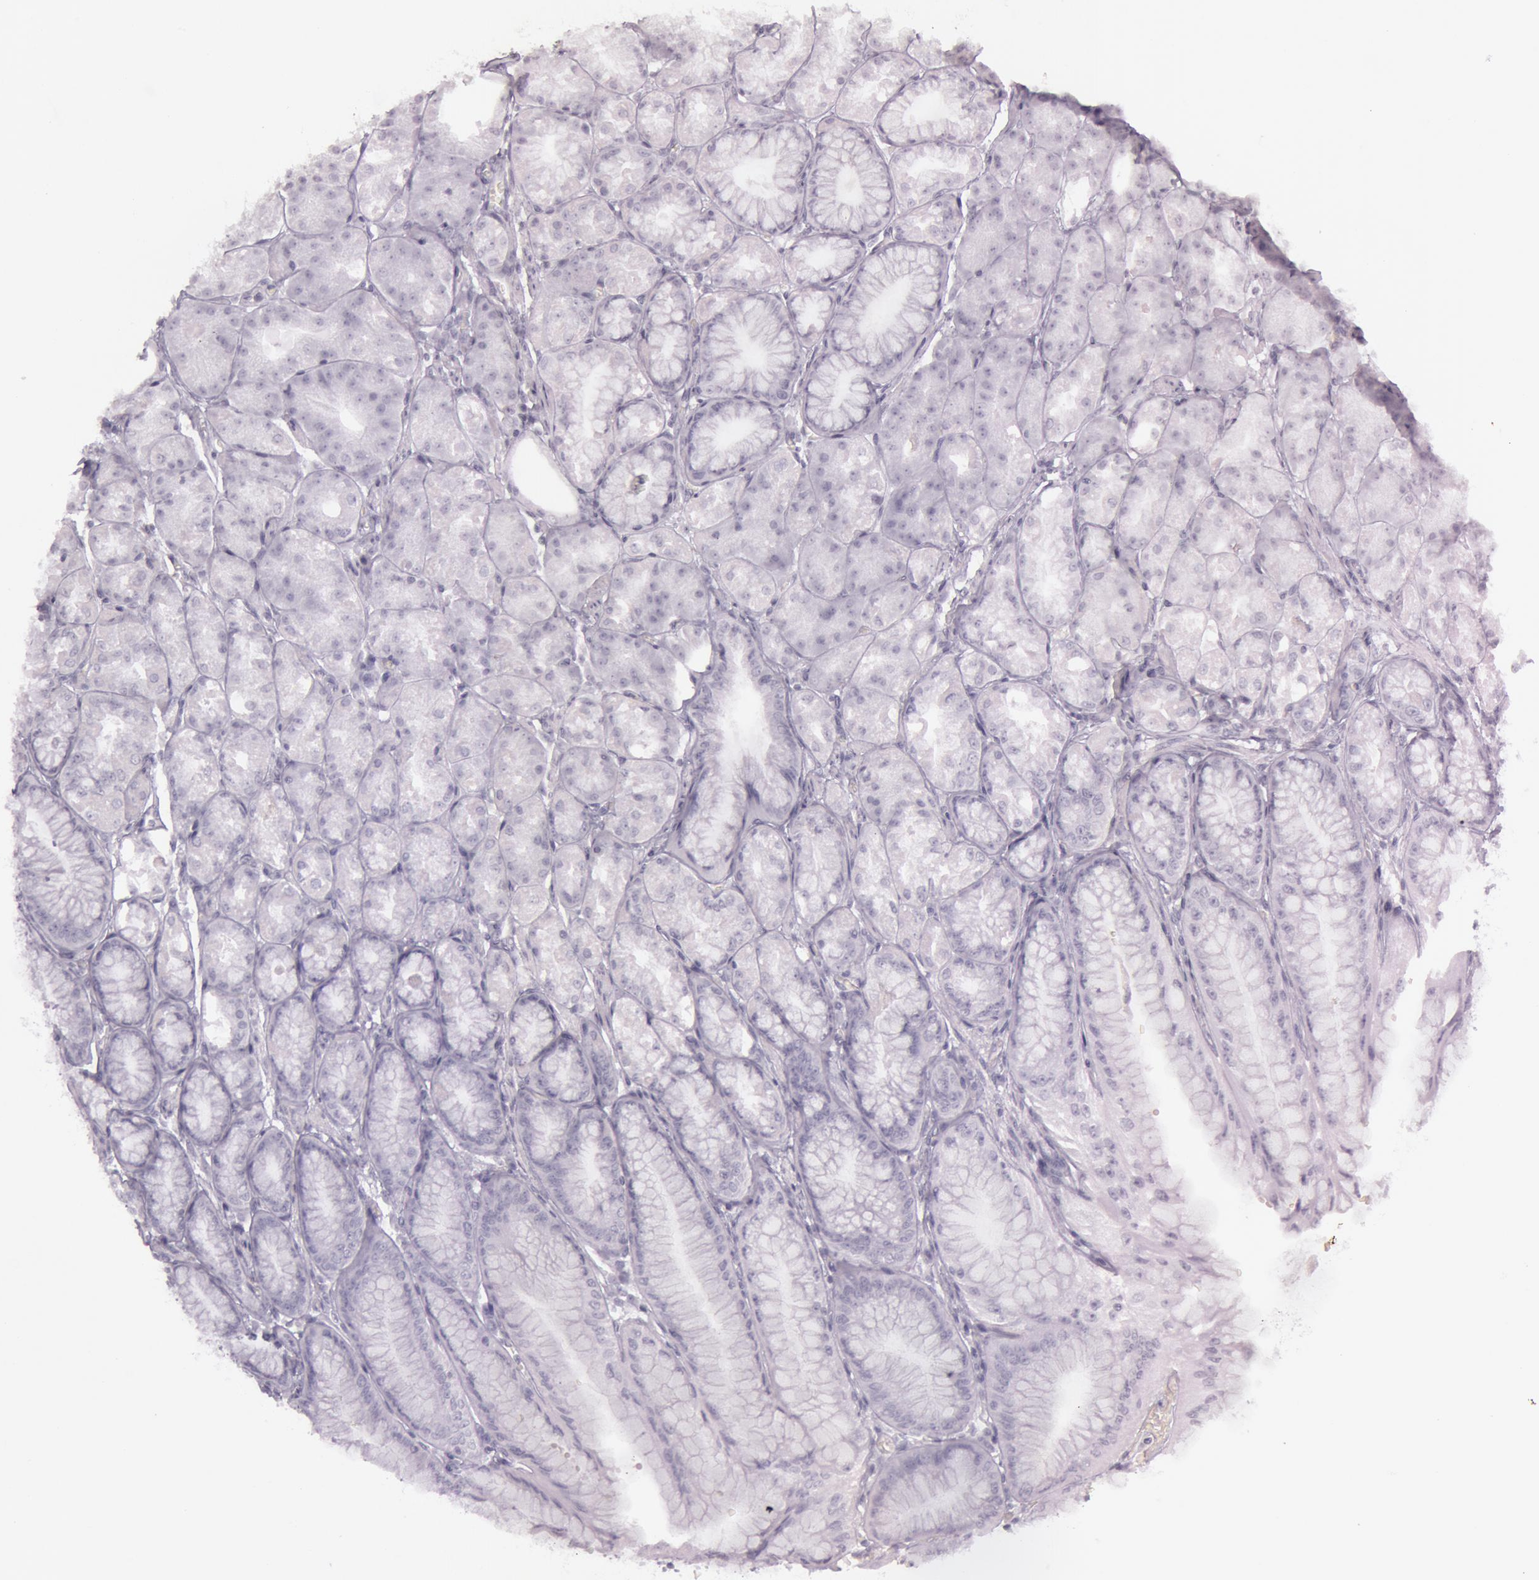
{"staining": {"intensity": "negative", "quantity": "none", "location": "none"}, "tissue": "stomach", "cell_type": "Glandular cells", "image_type": "normal", "snomed": [{"axis": "morphology", "description": "Normal tissue, NOS"}, {"axis": "topography", "description": "Stomach, lower"}], "caption": "Photomicrograph shows no significant protein positivity in glandular cells of normal stomach. Nuclei are stained in blue.", "gene": "S100A7", "patient": {"sex": "male", "age": 71}}